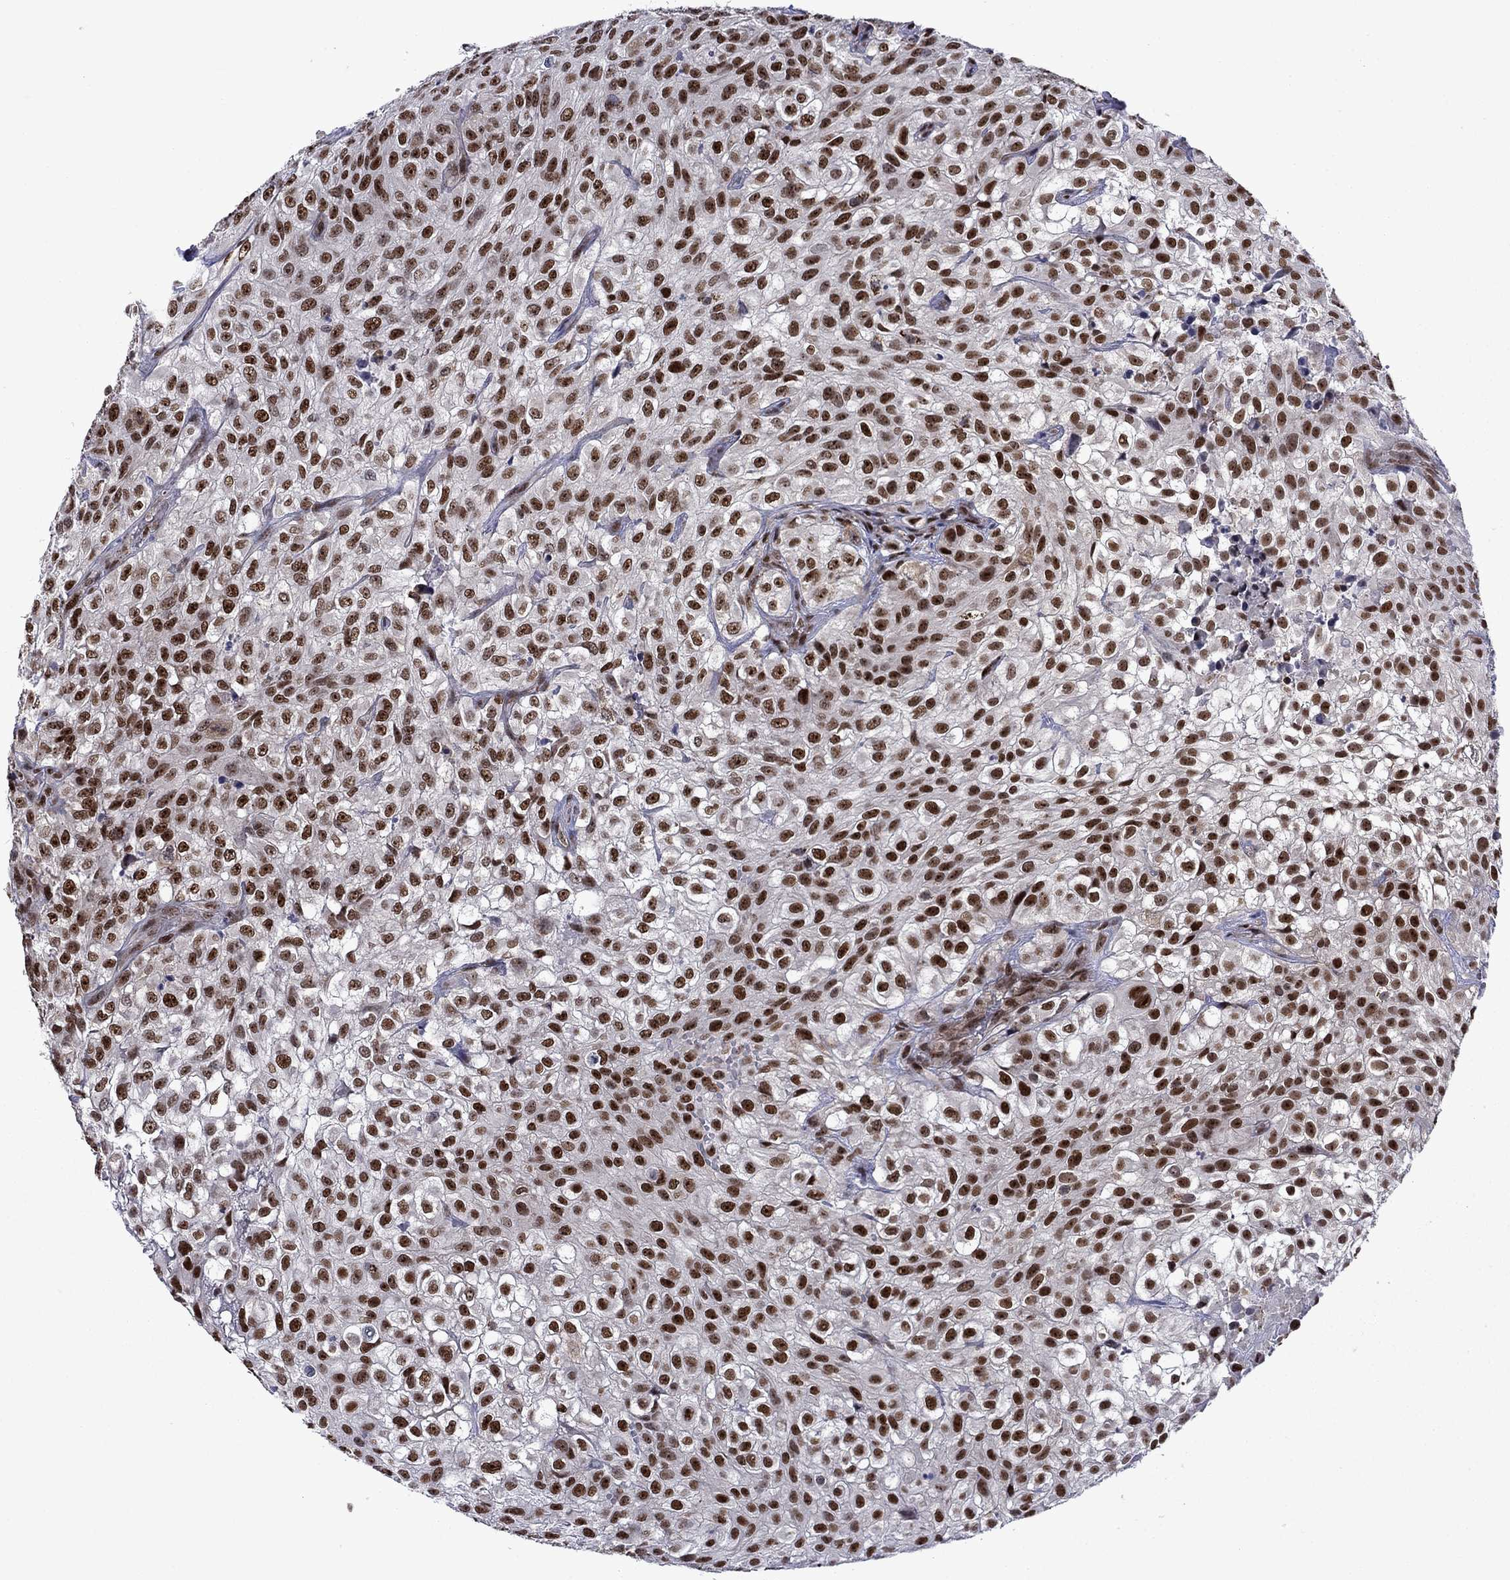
{"staining": {"intensity": "strong", "quantity": ">75%", "location": "nuclear"}, "tissue": "urothelial cancer", "cell_type": "Tumor cells", "image_type": "cancer", "snomed": [{"axis": "morphology", "description": "Urothelial carcinoma, High grade"}, {"axis": "topography", "description": "Urinary bladder"}], "caption": "Tumor cells exhibit high levels of strong nuclear expression in approximately >75% of cells in human urothelial cancer.", "gene": "SURF2", "patient": {"sex": "male", "age": 56}}